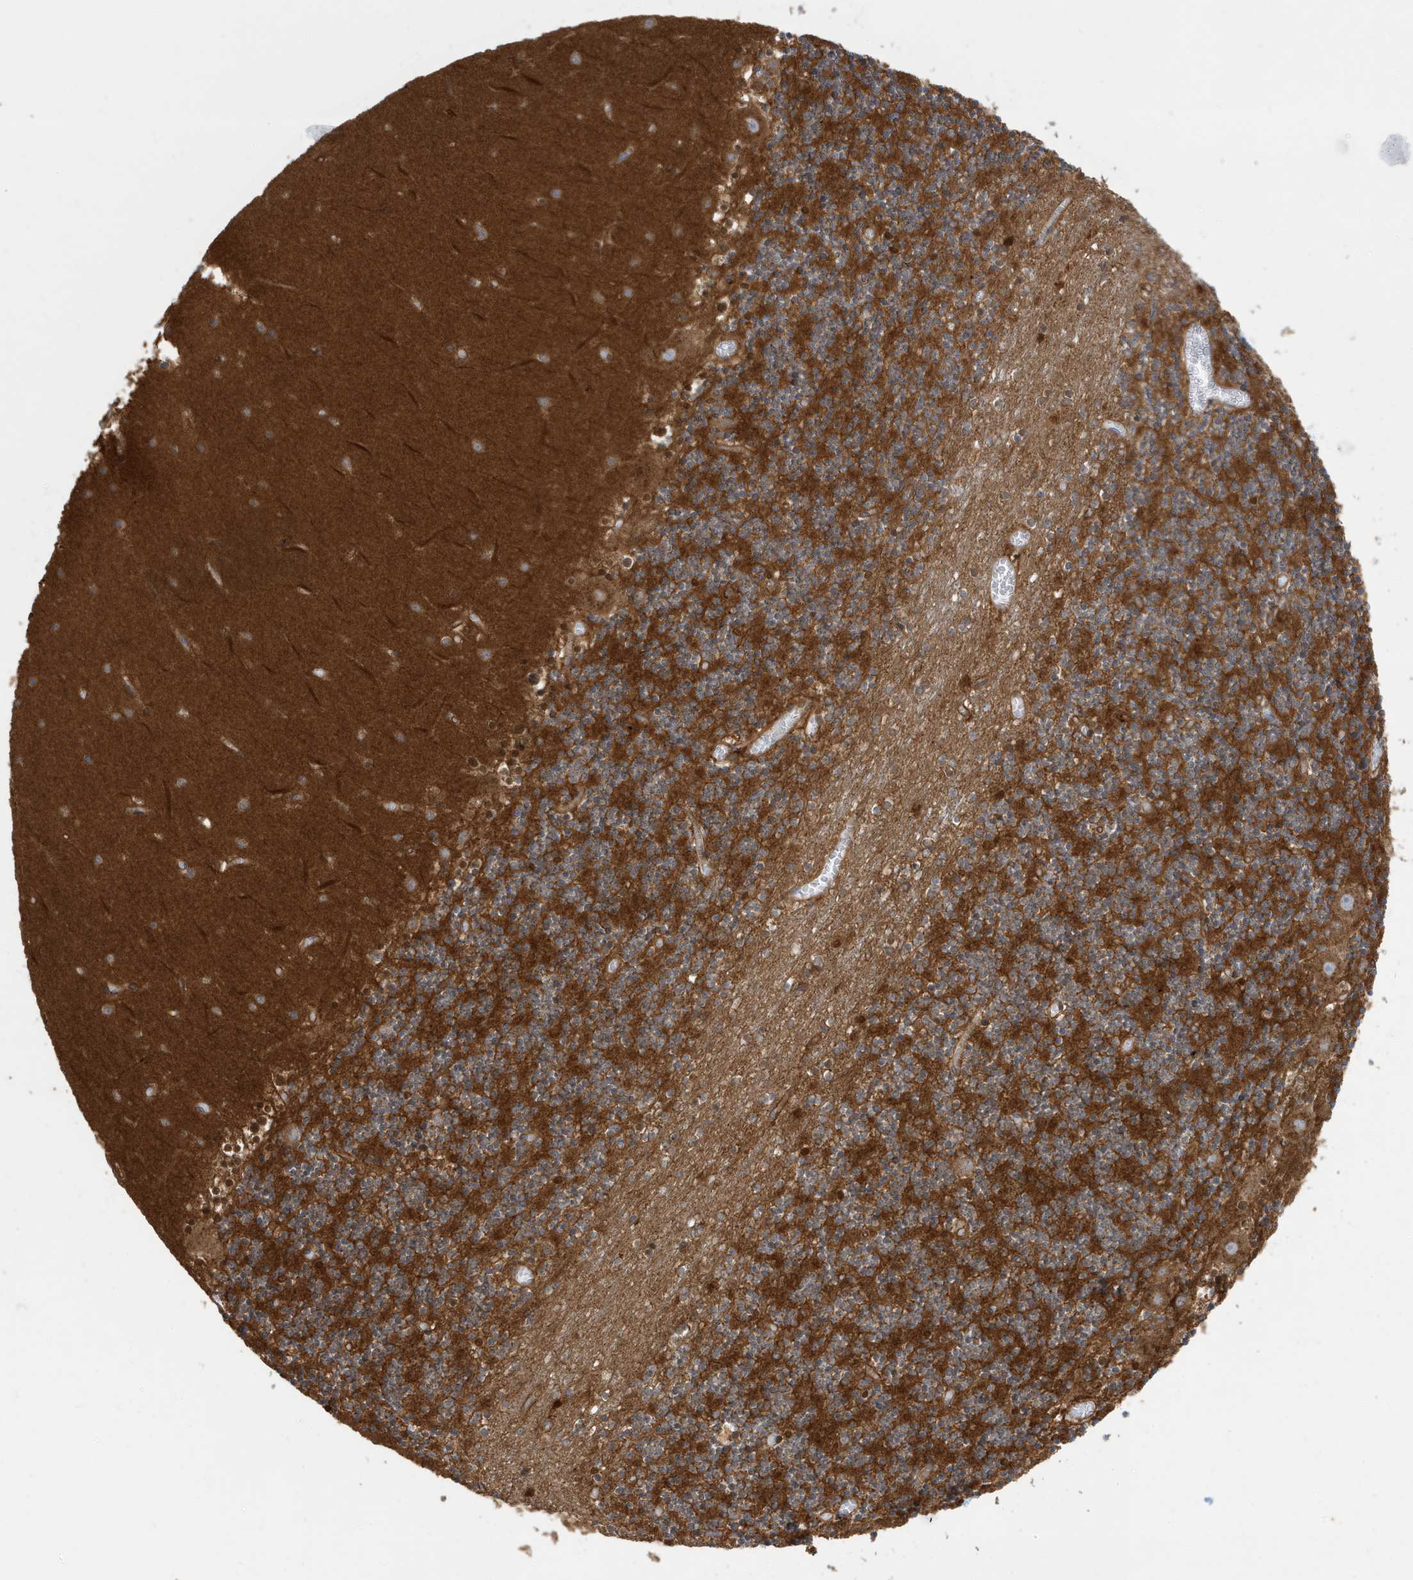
{"staining": {"intensity": "strong", "quantity": ">75%", "location": "cytoplasmic/membranous"}, "tissue": "cerebellum", "cell_type": "Cells in granular layer", "image_type": "normal", "snomed": [{"axis": "morphology", "description": "Normal tissue, NOS"}, {"axis": "topography", "description": "Cerebellum"}], "caption": "IHC photomicrograph of unremarkable cerebellum: human cerebellum stained using IHC exhibits high levels of strong protein expression localized specifically in the cytoplasmic/membranous of cells in granular layer, appearing as a cytoplasmic/membranous brown color.", "gene": "ATP23", "patient": {"sex": "female", "age": 28}}